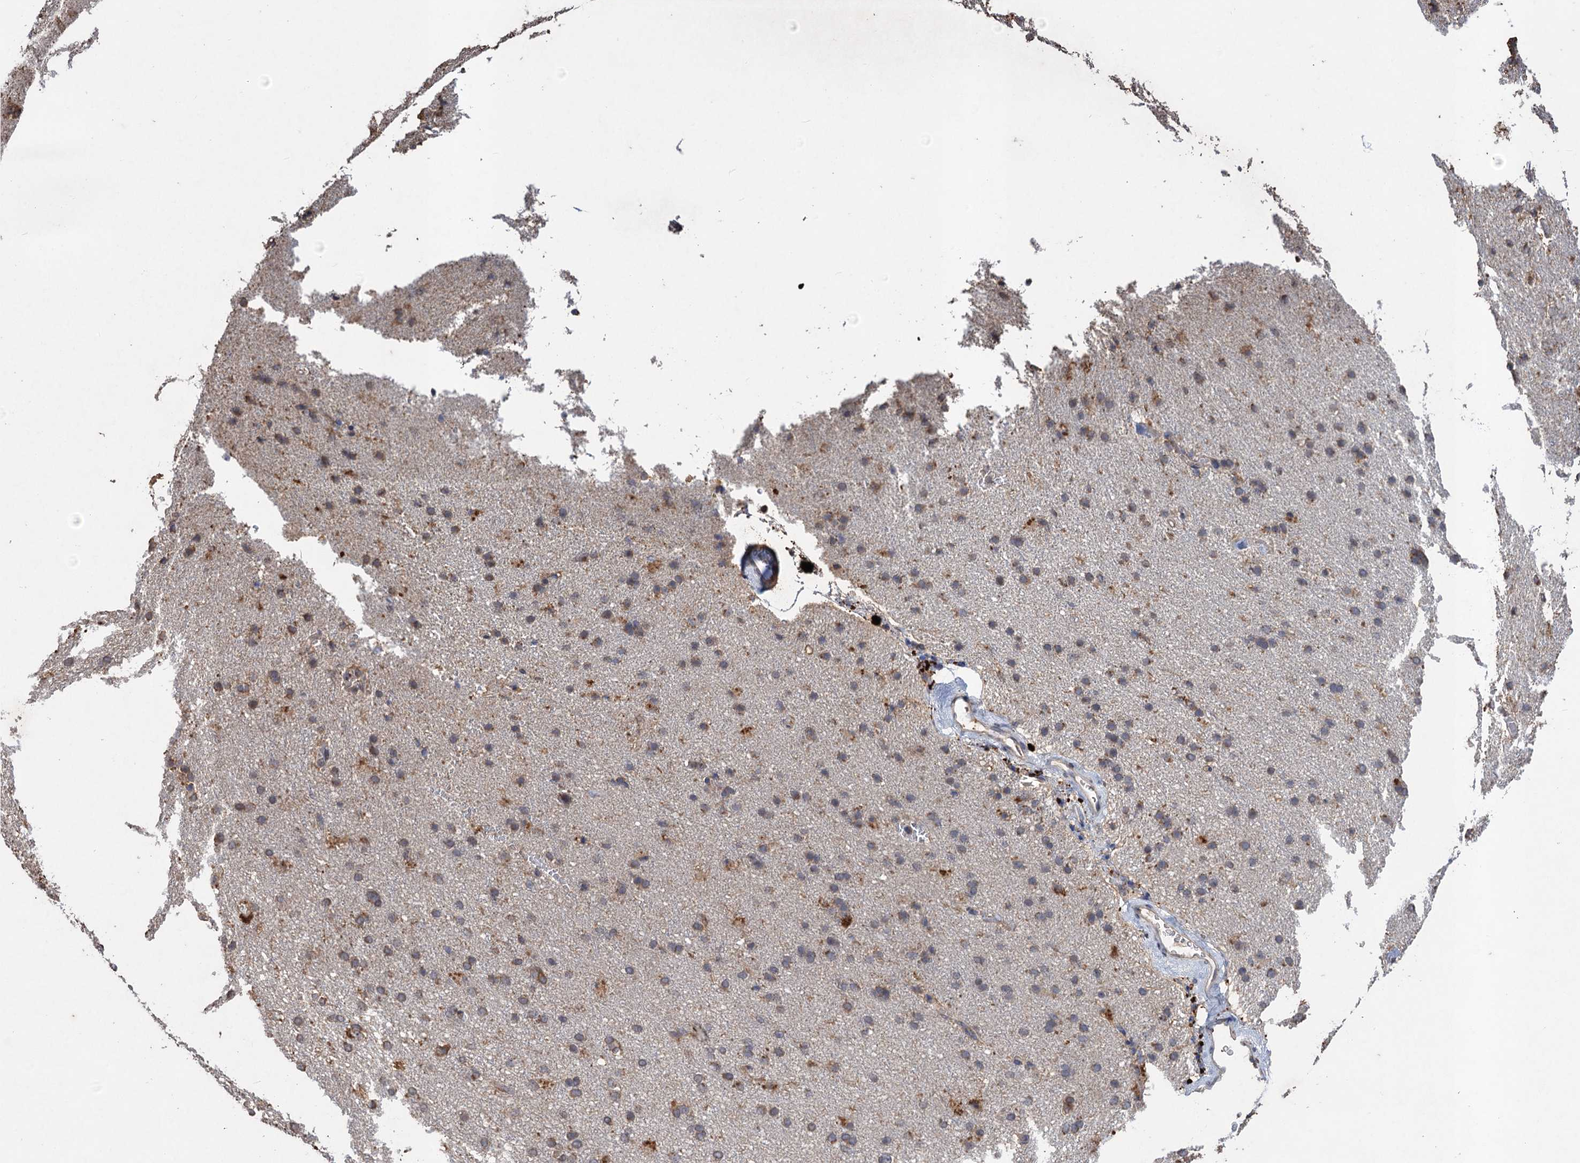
{"staining": {"intensity": "negative", "quantity": "none", "location": "none"}, "tissue": "cerebral cortex", "cell_type": "Endothelial cells", "image_type": "normal", "snomed": [{"axis": "morphology", "description": "Normal tissue, NOS"}, {"axis": "topography", "description": "Cerebral cortex"}], "caption": "There is no significant staining in endothelial cells of cerebral cortex. Brightfield microscopy of immunohistochemistry (IHC) stained with DAB (brown) and hematoxylin (blue), captured at high magnification.", "gene": "SCUBE3", "patient": {"sex": "male", "age": 62}}